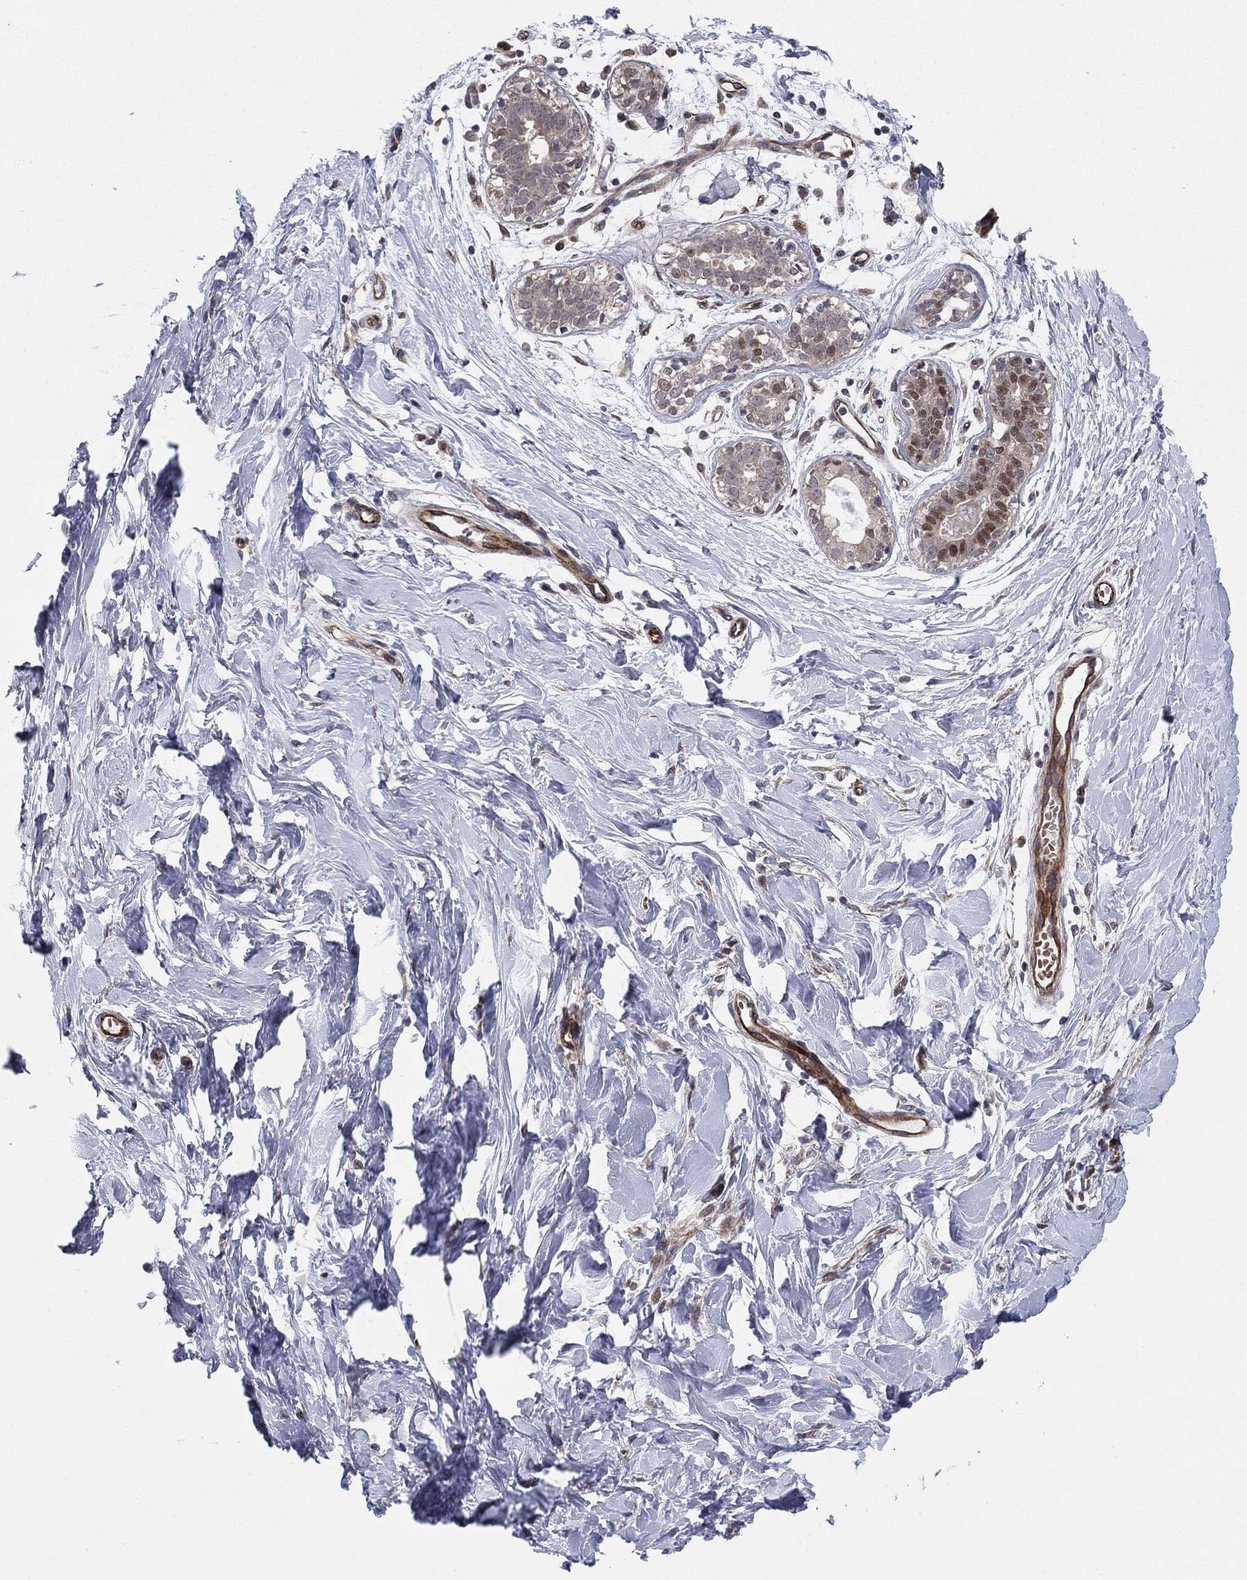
{"staining": {"intensity": "weak", "quantity": "<25%", "location": "nuclear"}, "tissue": "breast", "cell_type": "Adipocytes", "image_type": "normal", "snomed": [{"axis": "morphology", "description": "Normal tissue, NOS"}, {"axis": "topography", "description": "Breast"}], "caption": "IHC image of benign breast: breast stained with DAB (3,3'-diaminobenzidine) reveals no significant protein expression in adipocytes. Nuclei are stained in blue.", "gene": "BCL11A", "patient": {"sex": "female", "age": 37}}